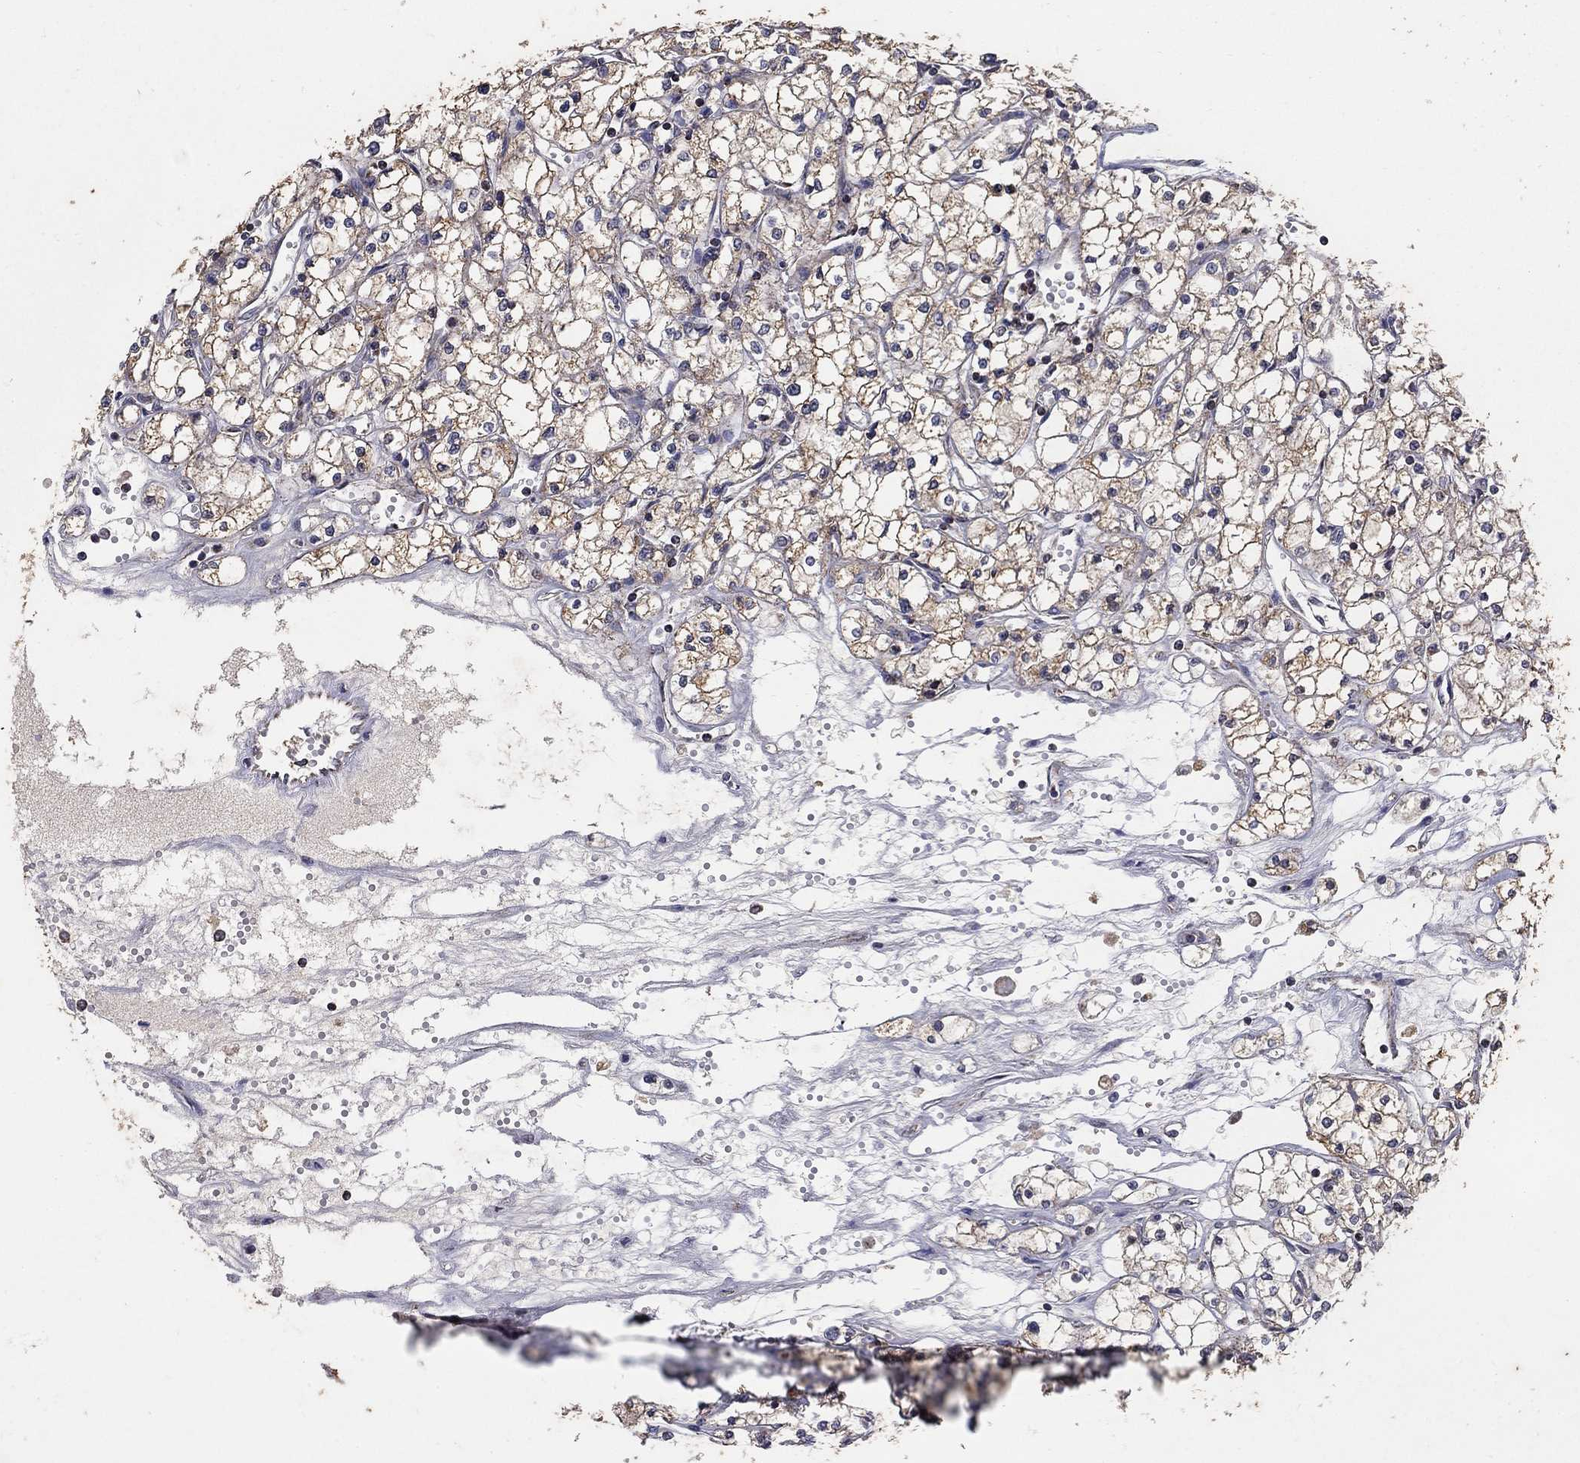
{"staining": {"intensity": "weak", "quantity": ">75%", "location": "cytoplasmic/membranous"}, "tissue": "renal cancer", "cell_type": "Tumor cells", "image_type": "cancer", "snomed": [{"axis": "morphology", "description": "Adenocarcinoma, NOS"}, {"axis": "topography", "description": "Kidney"}], "caption": "About >75% of tumor cells in renal cancer (adenocarcinoma) show weak cytoplasmic/membranous protein expression as visualized by brown immunohistochemical staining.", "gene": "GPSM1", "patient": {"sex": "male", "age": 67}}